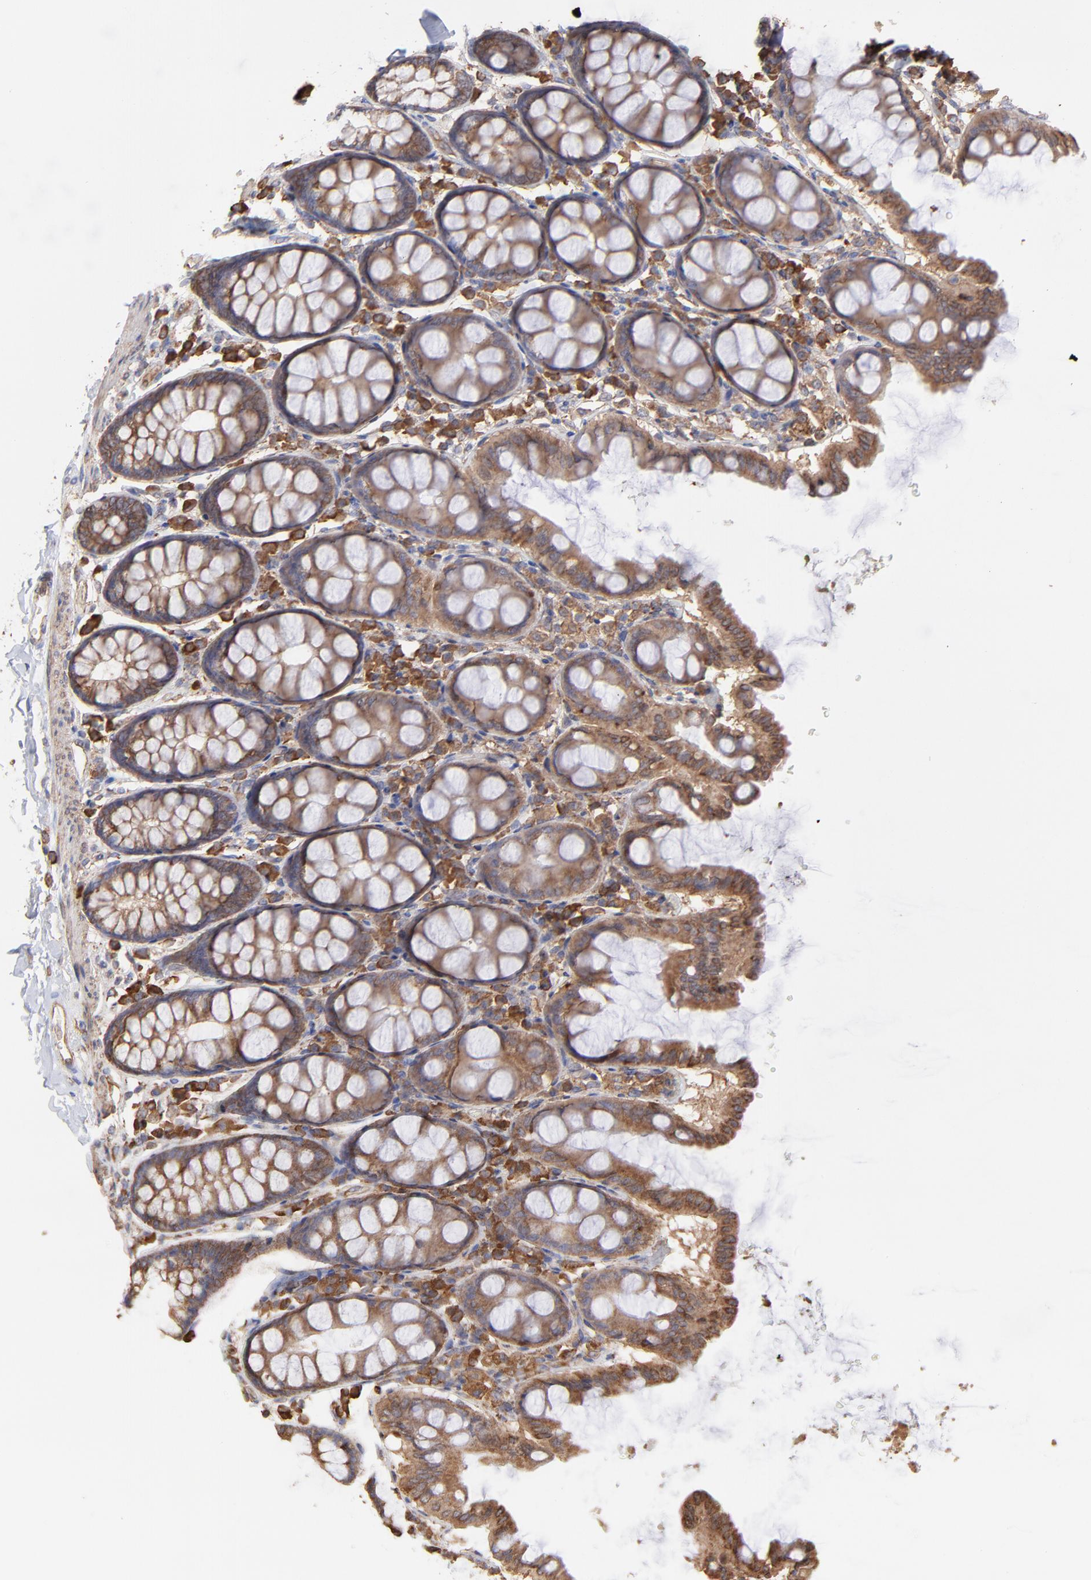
{"staining": {"intensity": "weak", "quantity": ">75%", "location": "cytoplasmic/membranous"}, "tissue": "colon", "cell_type": "Endothelial cells", "image_type": "normal", "snomed": [{"axis": "morphology", "description": "Normal tissue, NOS"}, {"axis": "topography", "description": "Colon"}], "caption": "Immunohistochemistry (IHC) image of normal colon: human colon stained using IHC reveals low levels of weak protein expression localized specifically in the cytoplasmic/membranous of endothelial cells, appearing as a cytoplasmic/membranous brown color.", "gene": "PFKM", "patient": {"sex": "female", "age": 61}}